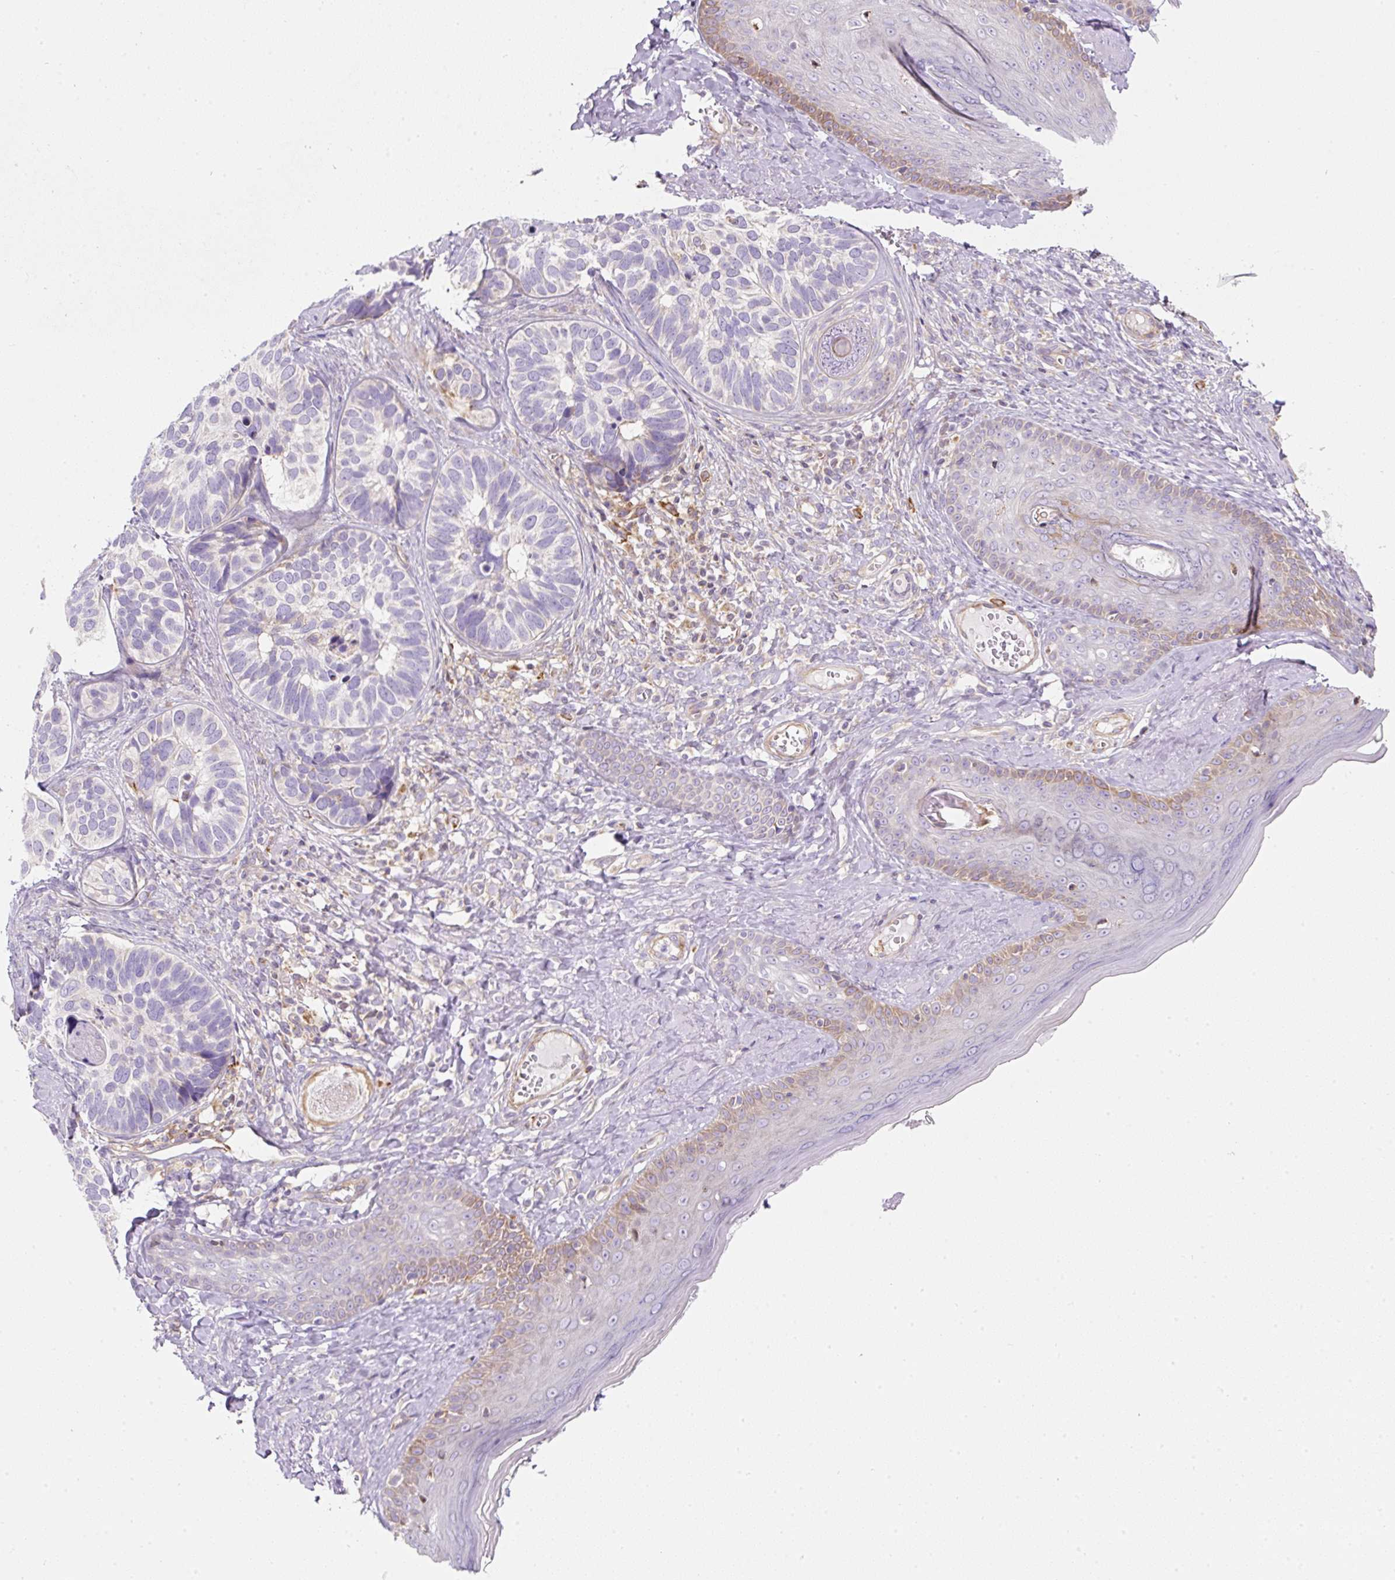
{"staining": {"intensity": "negative", "quantity": "none", "location": "none"}, "tissue": "skin cancer", "cell_type": "Tumor cells", "image_type": "cancer", "snomed": [{"axis": "morphology", "description": "Basal cell carcinoma"}, {"axis": "topography", "description": "Skin"}], "caption": "DAB (3,3'-diaminobenzidine) immunohistochemical staining of human skin basal cell carcinoma displays no significant expression in tumor cells. Nuclei are stained in blue.", "gene": "ERAP2", "patient": {"sex": "male", "age": 62}}